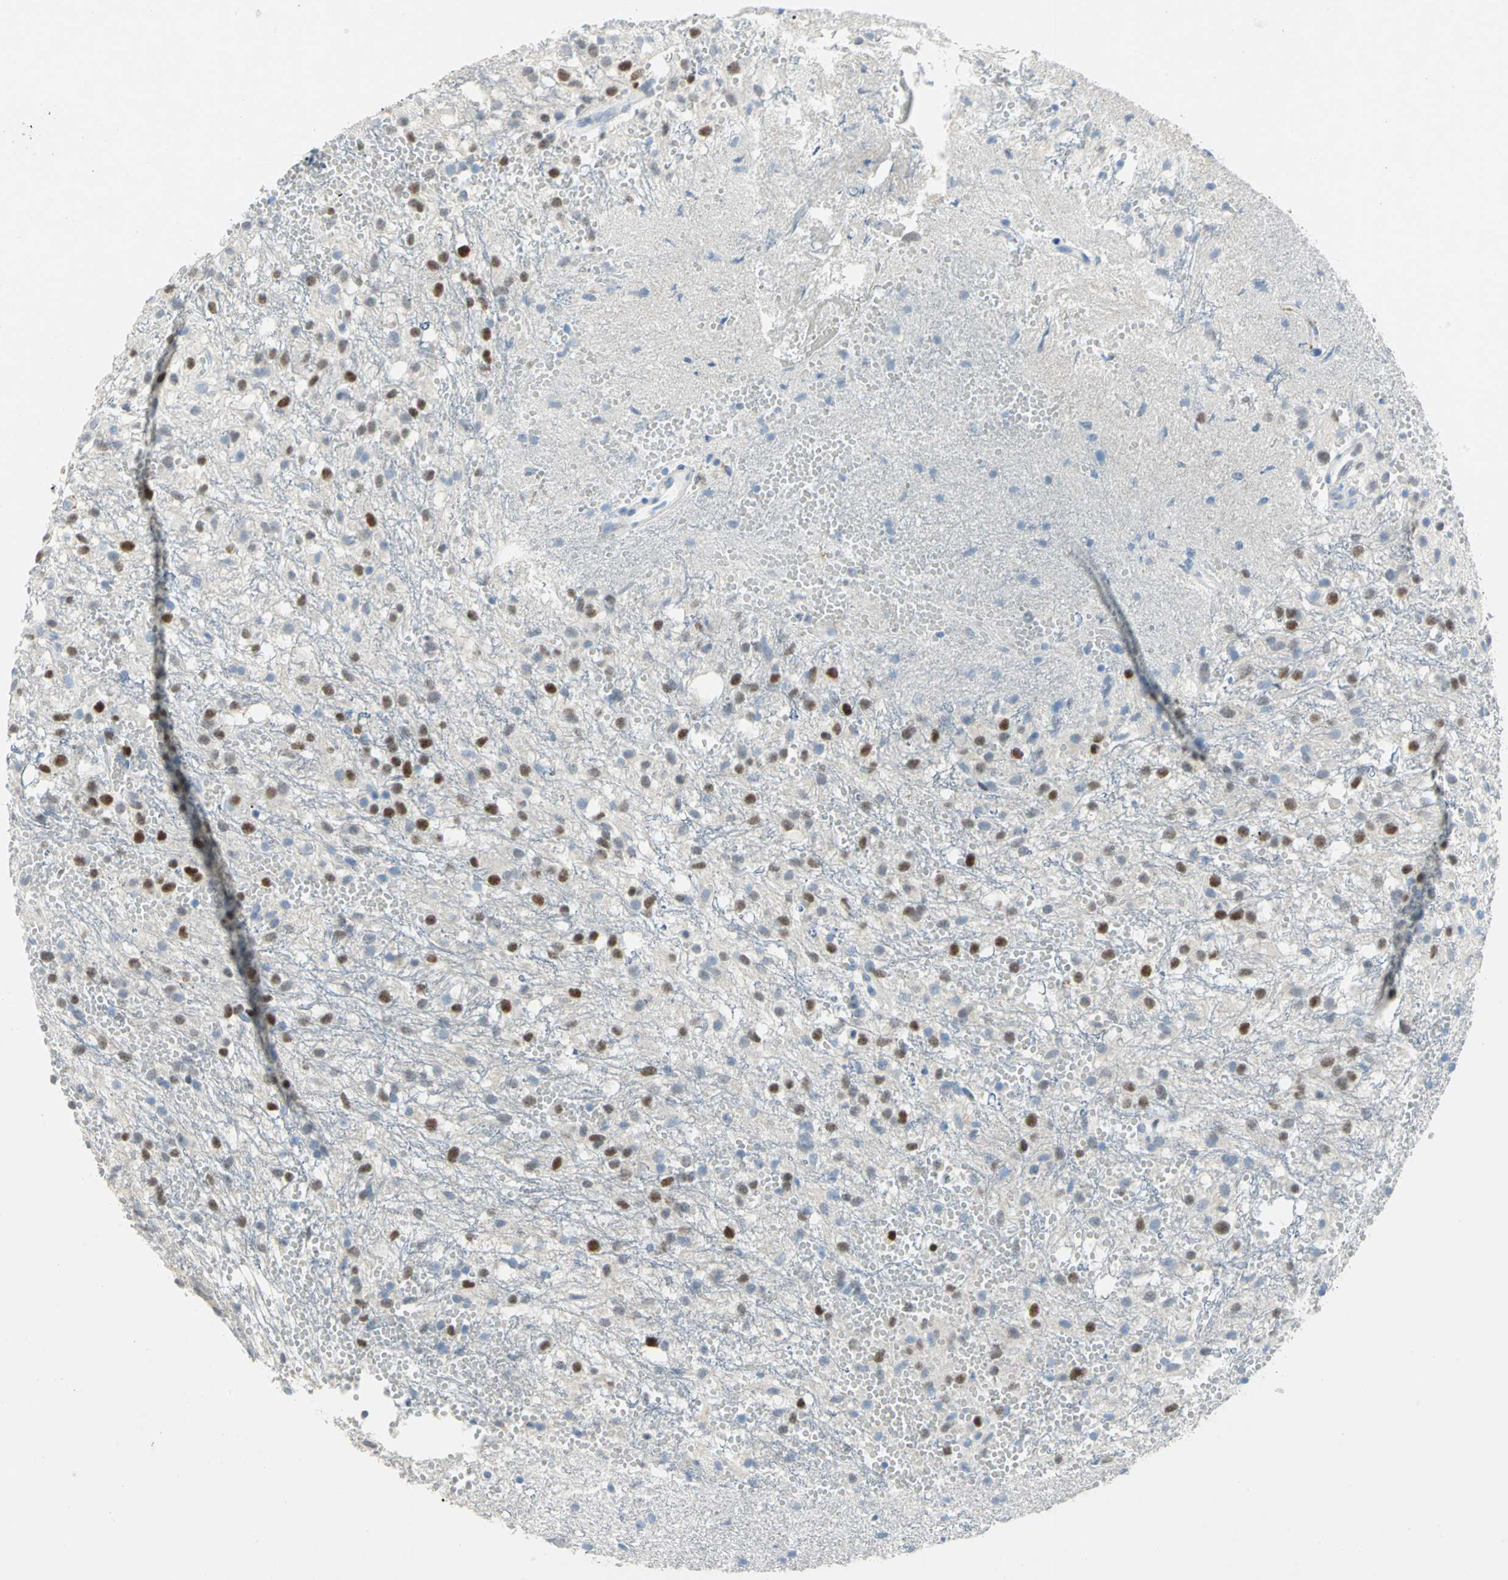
{"staining": {"intensity": "moderate", "quantity": "25%-75%", "location": "nuclear"}, "tissue": "glioma", "cell_type": "Tumor cells", "image_type": "cancer", "snomed": [{"axis": "morphology", "description": "Glioma, malignant, High grade"}, {"axis": "topography", "description": "Brain"}], "caption": "Moderate nuclear staining is appreciated in about 25%-75% of tumor cells in glioma.", "gene": "NAB2", "patient": {"sex": "female", "age": 59}}